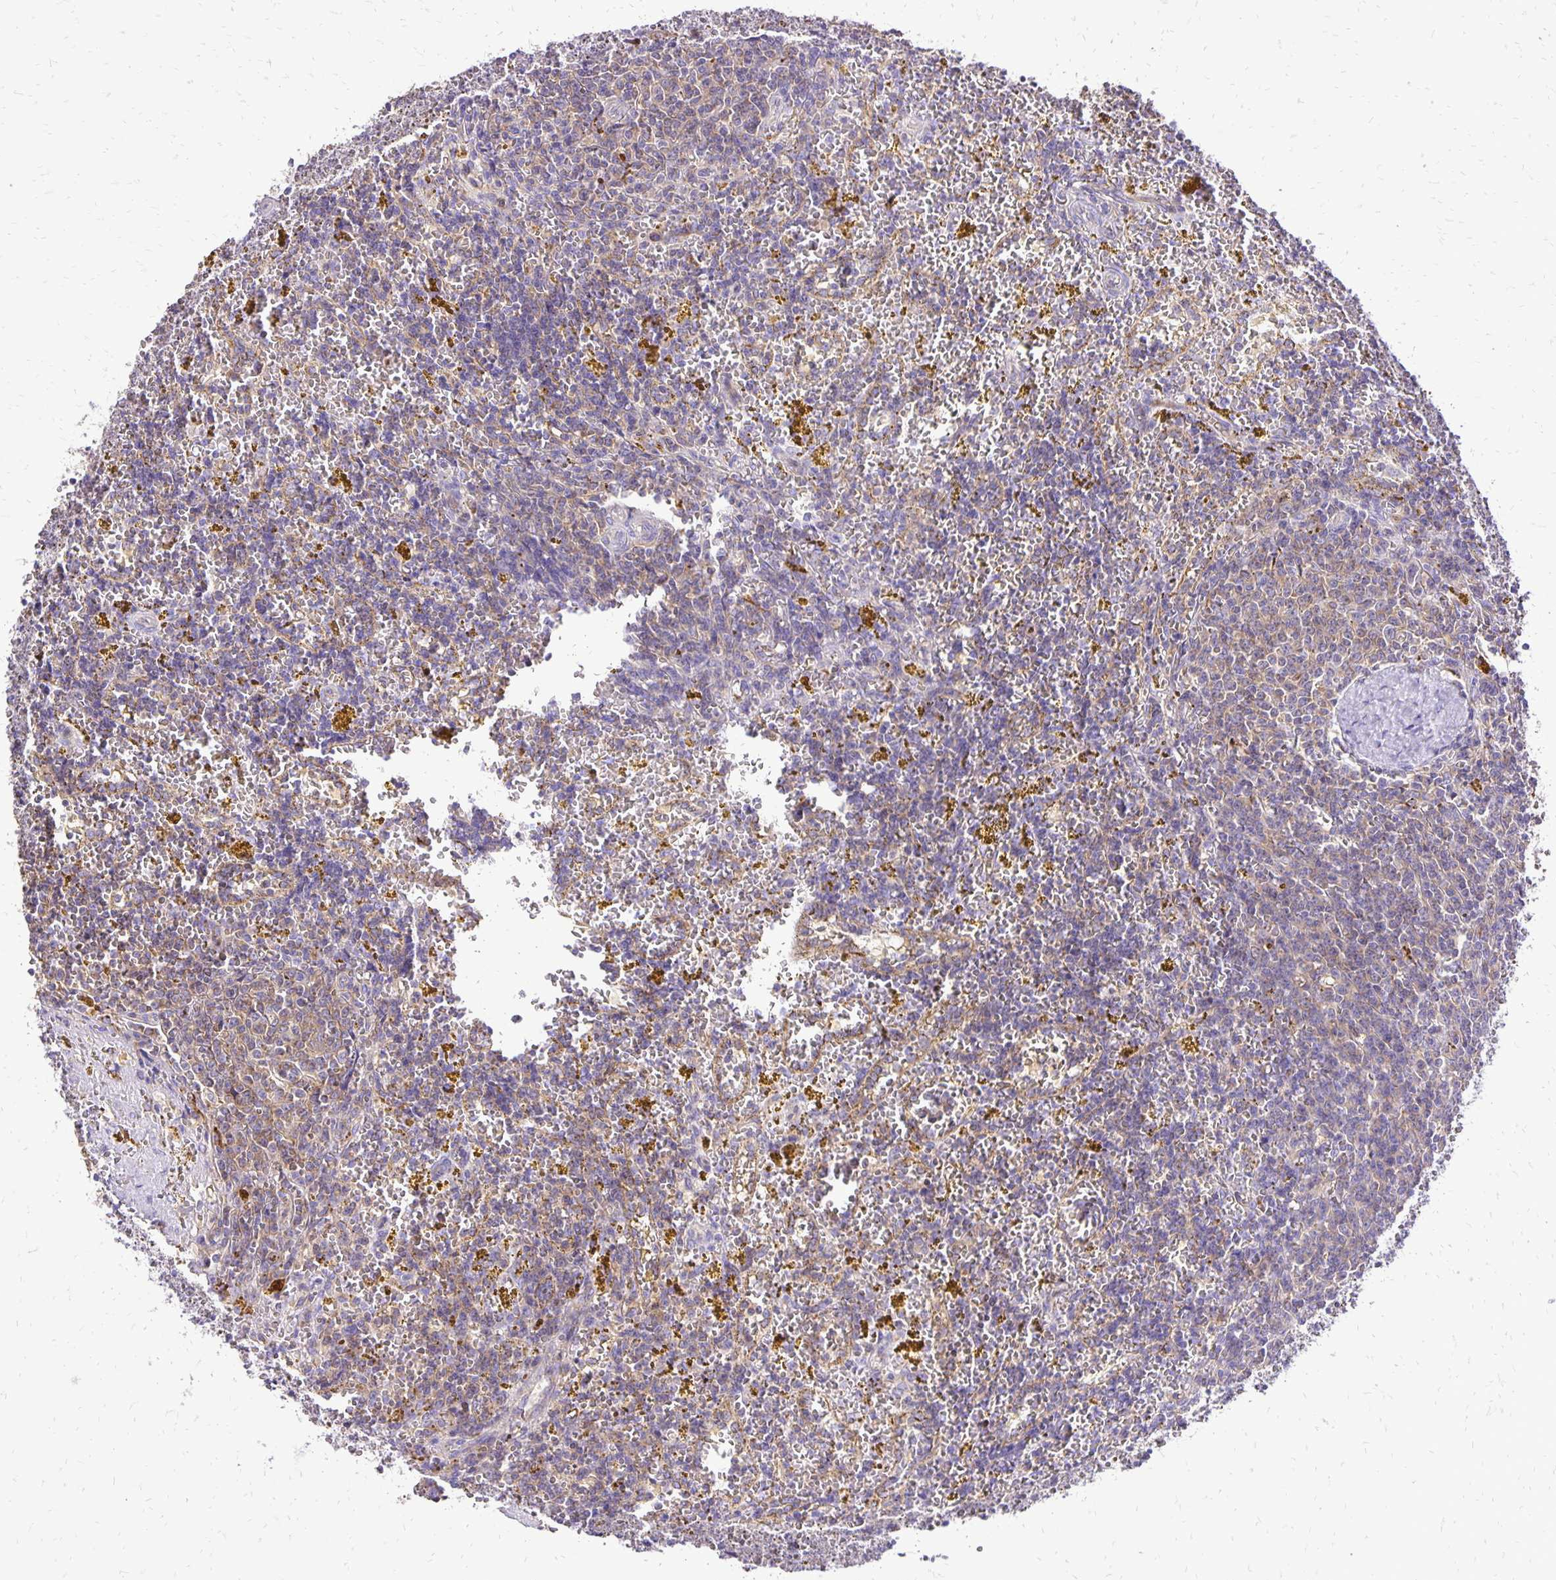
{"staining": {"intensity": "negative", "quantity": "none", "location": "none"}, "tissue": "lymphoma", "cell_type": "Tumor cells", "image_type": "cancer", "snomed": [{"axis": "morphology", "description": "Malignant lymphoma, non-Hodgkin's type, Low grade"}, {"axis": "topography", "description": "Spleen"}, {"axis": "topography", "description": "Lymph node"}], "caption": "Immunohistochemical staining of human low-grade malignant lymphoma, non-Hodgkin's type exhibits no significant staining in tumor cells.", "gene": "EIF5A", "patient": {"sex": "female", "age": 66}}